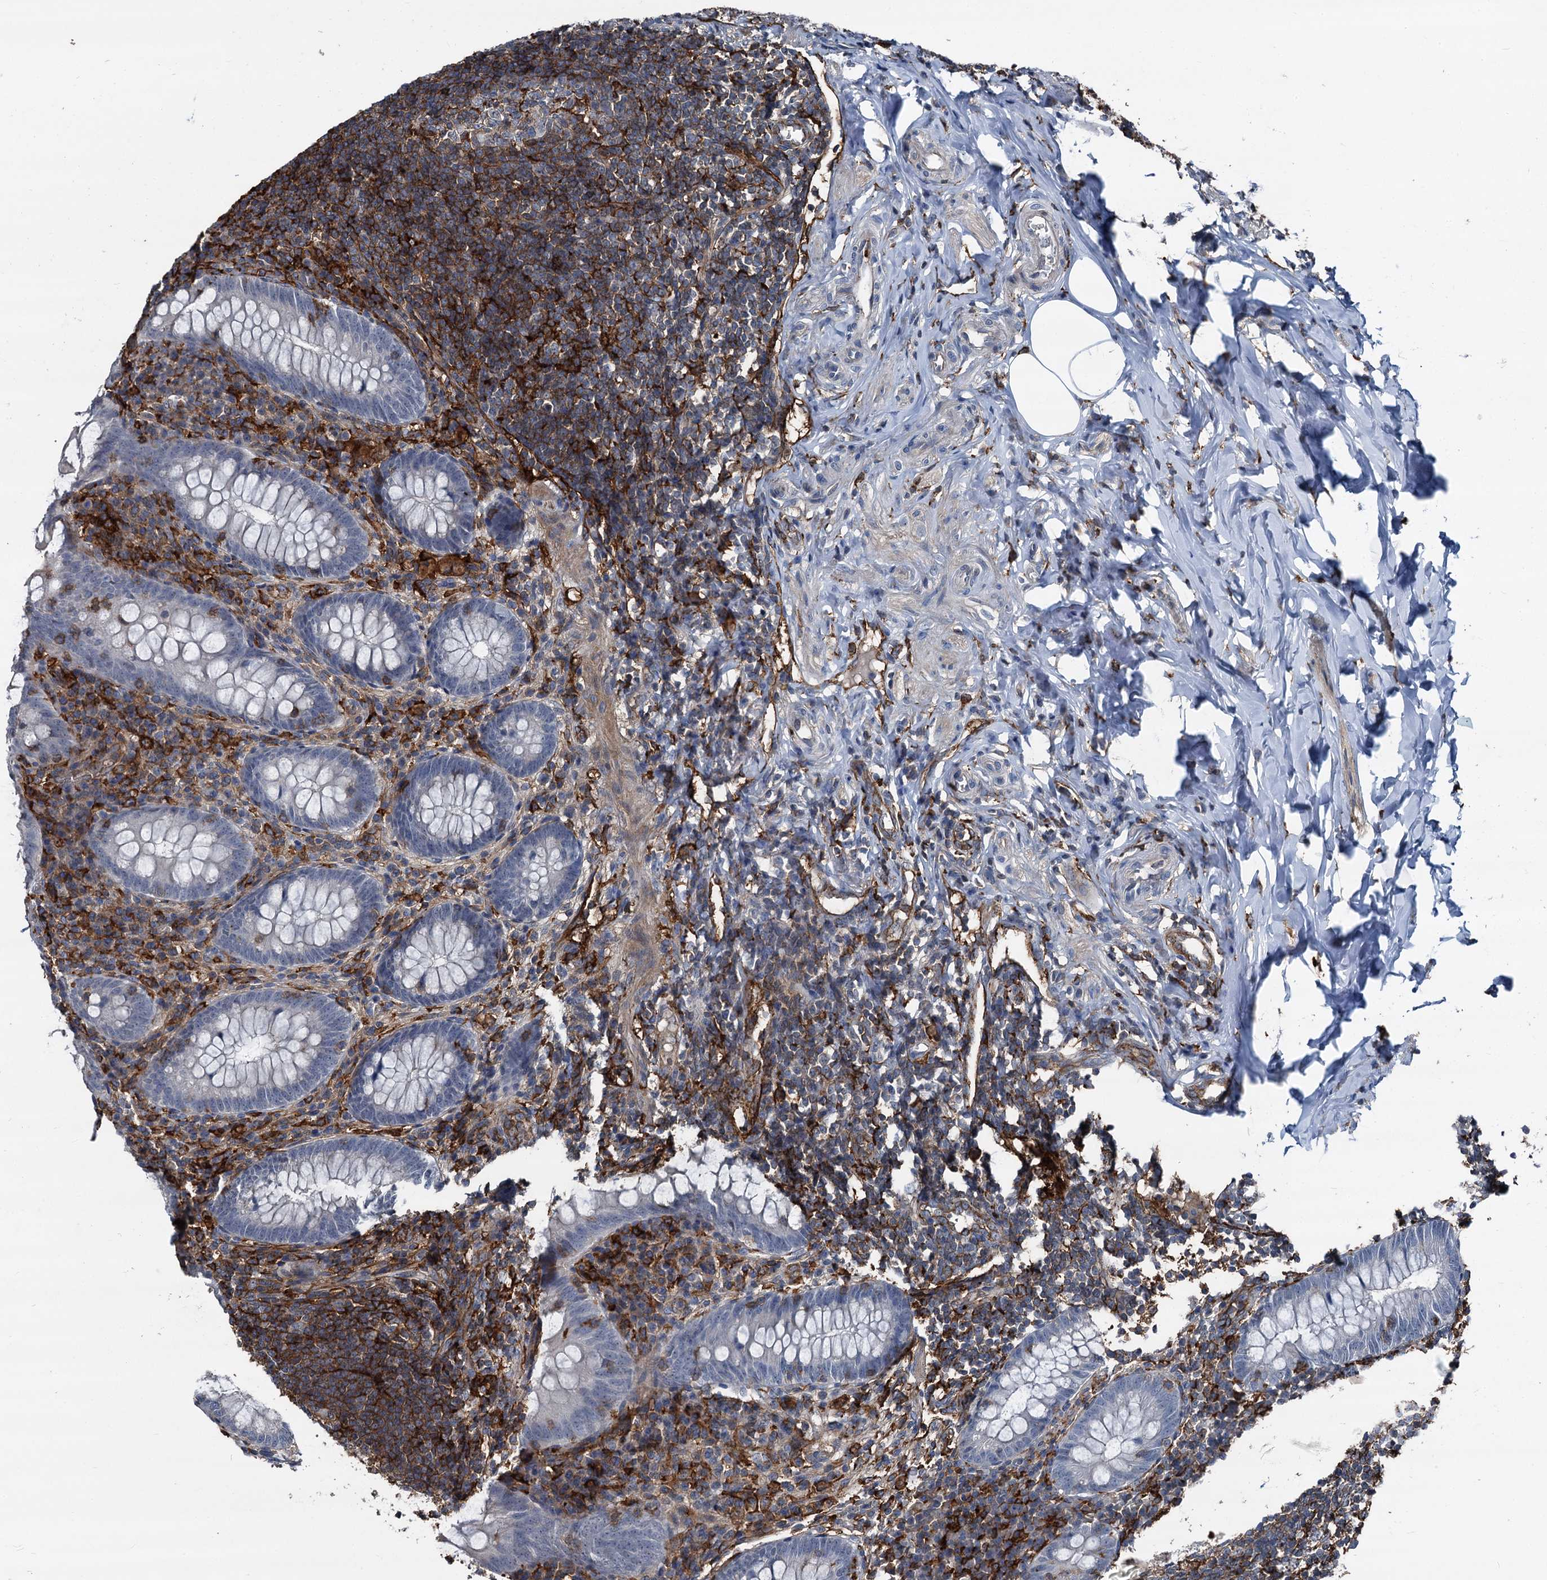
{"staining": {"intensity": "negative", "quantity": "none", "location": "none"}, "tissue": "appendix", "cell_type": "Glandular cells", "image_type": "normal", "snomed": [{"axis": "morphology", "description": "Normal tissue, NOS"}, {"axis": "topography", "description": "Appendix"}], "caption": "Immunohistochemical staining of normal human appendix shows no significant positivity in glandular cells. (DAB (3,3'-diaminobenzidine) IHC, high magnification).", "gene": "PLEKHO2", "patient": {"sex": "female", "age": 33}}